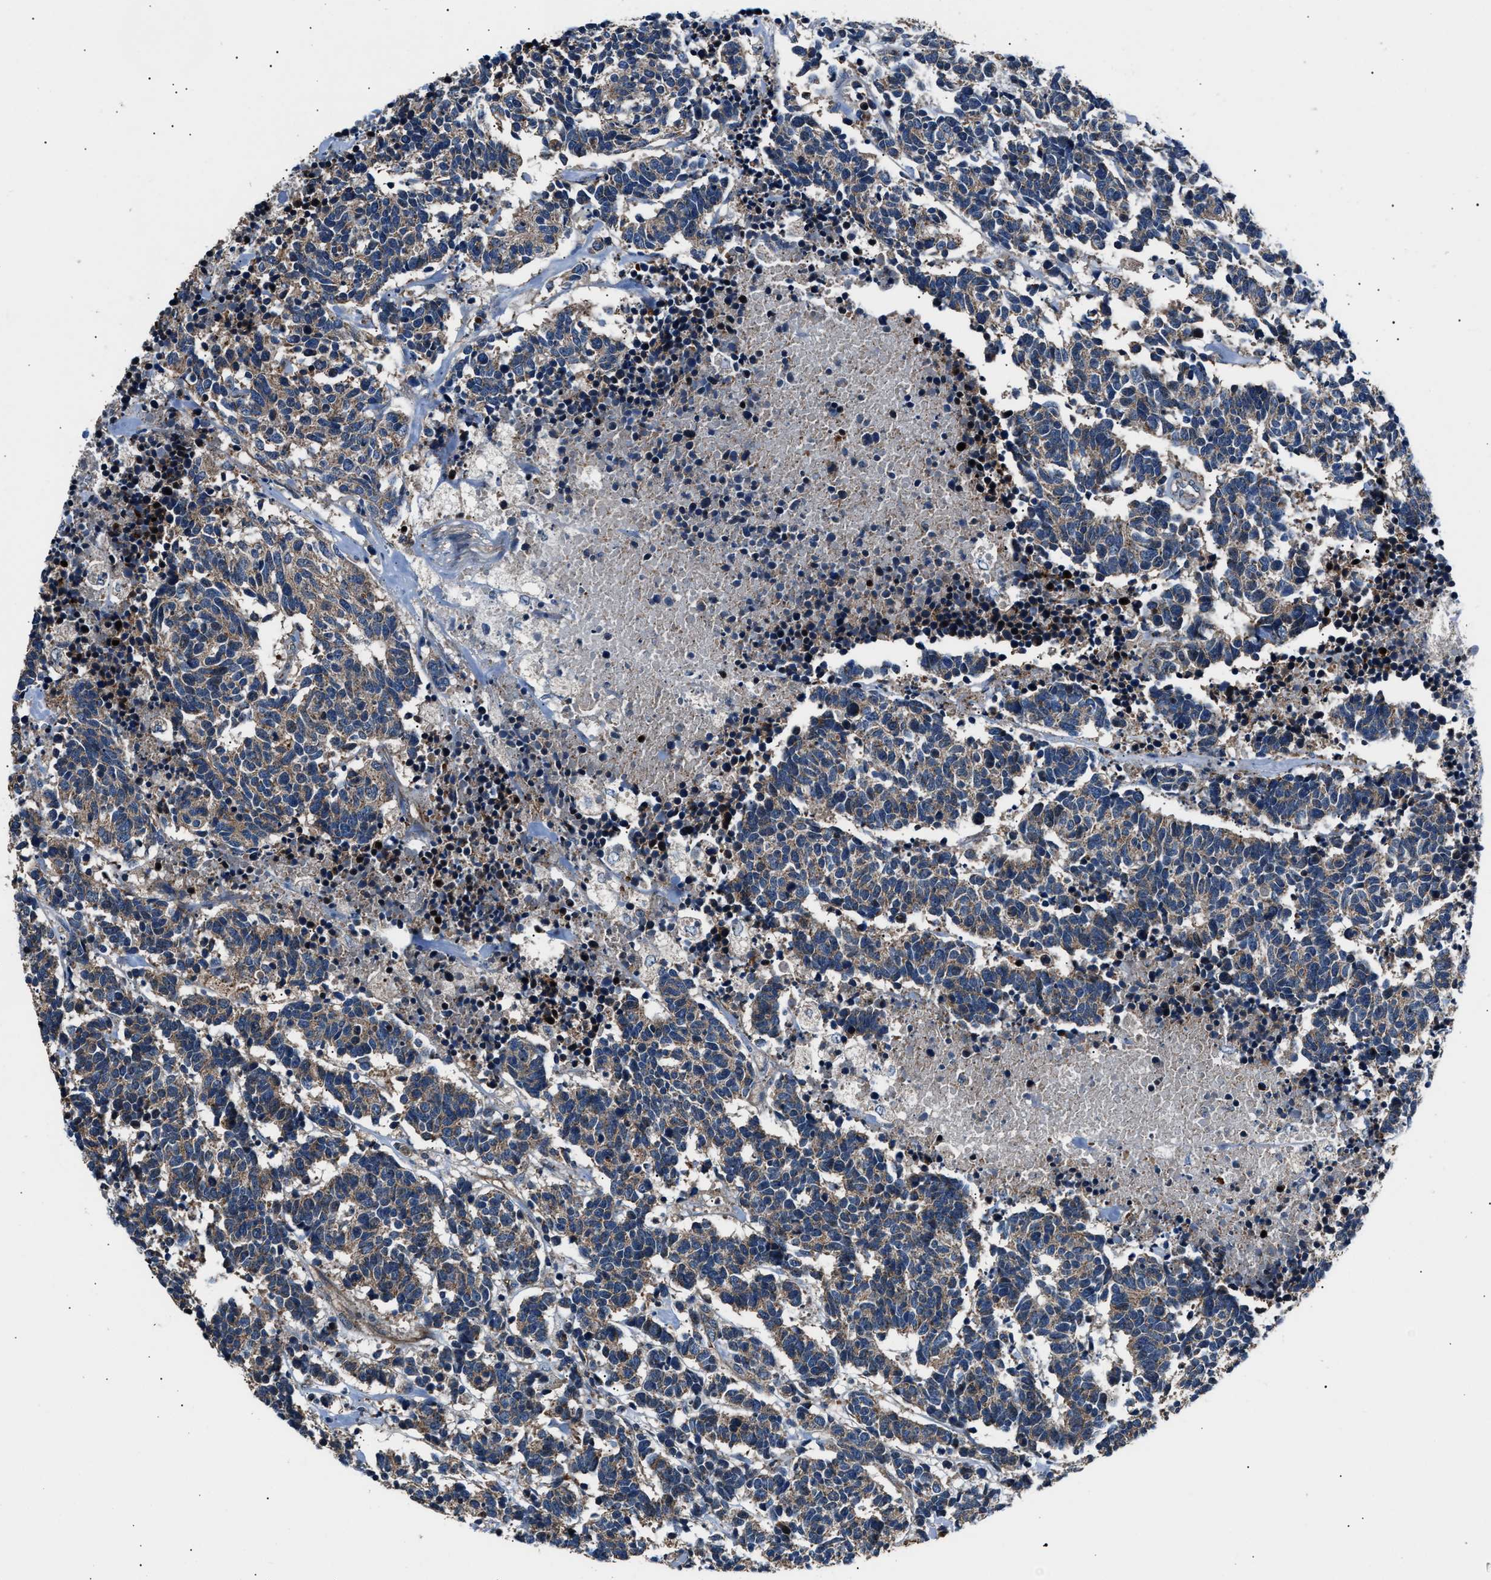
{"staining": {"intensity": "weak", "quantity": ">75%", "location": "cytoplasmic/membranous"}, "tissue": "carcinoid", "cell_type": "Tumor cells", "image_type": "cancer", "snomed": [{"axis": "morphology", "description": "Carcinoma, NOS"}, {"axis": "morphology", "description": "Carcinoid, malignant, NOS"}, {"axis": "topography", "description": "Urinary bladder"}], "caption": "Carcinoid stained with a protein marker displays weak staining in tumor cells.", "gene": "GGCT", "patient": {"sex": "male", "age": 57}}